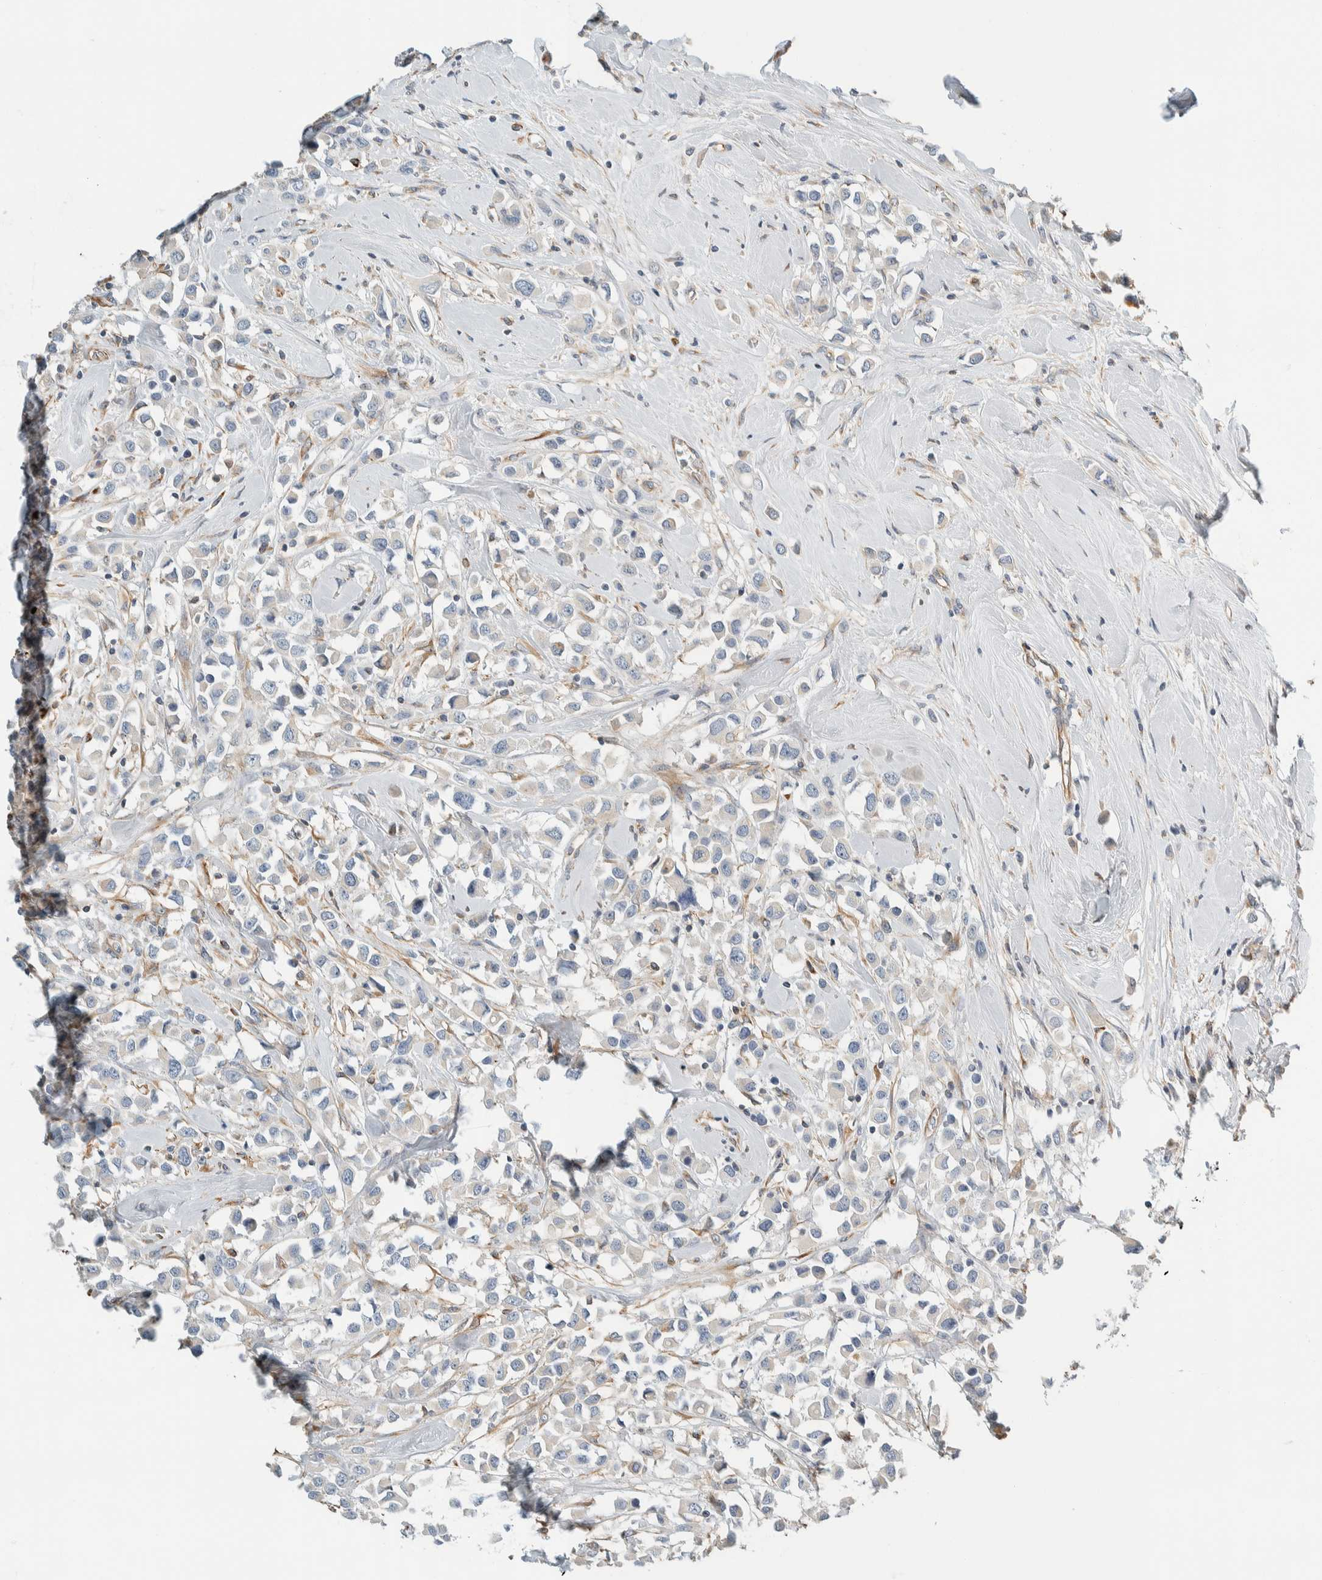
{"staining": {"intensity": "negative", "quantity": "none", "location": "none"}, "tissue": "breast cancer", "cell_type": "Tumor cells", "image_type": "cancer", "snomed": [{"axis": "morphology", "description": "Duct carcinoma"}, {"axis": "topography", "description": "Breast"}], "caption": "Immunohistochemistry of human breast infiltrating ductal carcinoma displays no expression in tumor cells.", "gene": "CDR2", "patient": {"sex": "female", "age": 61}}